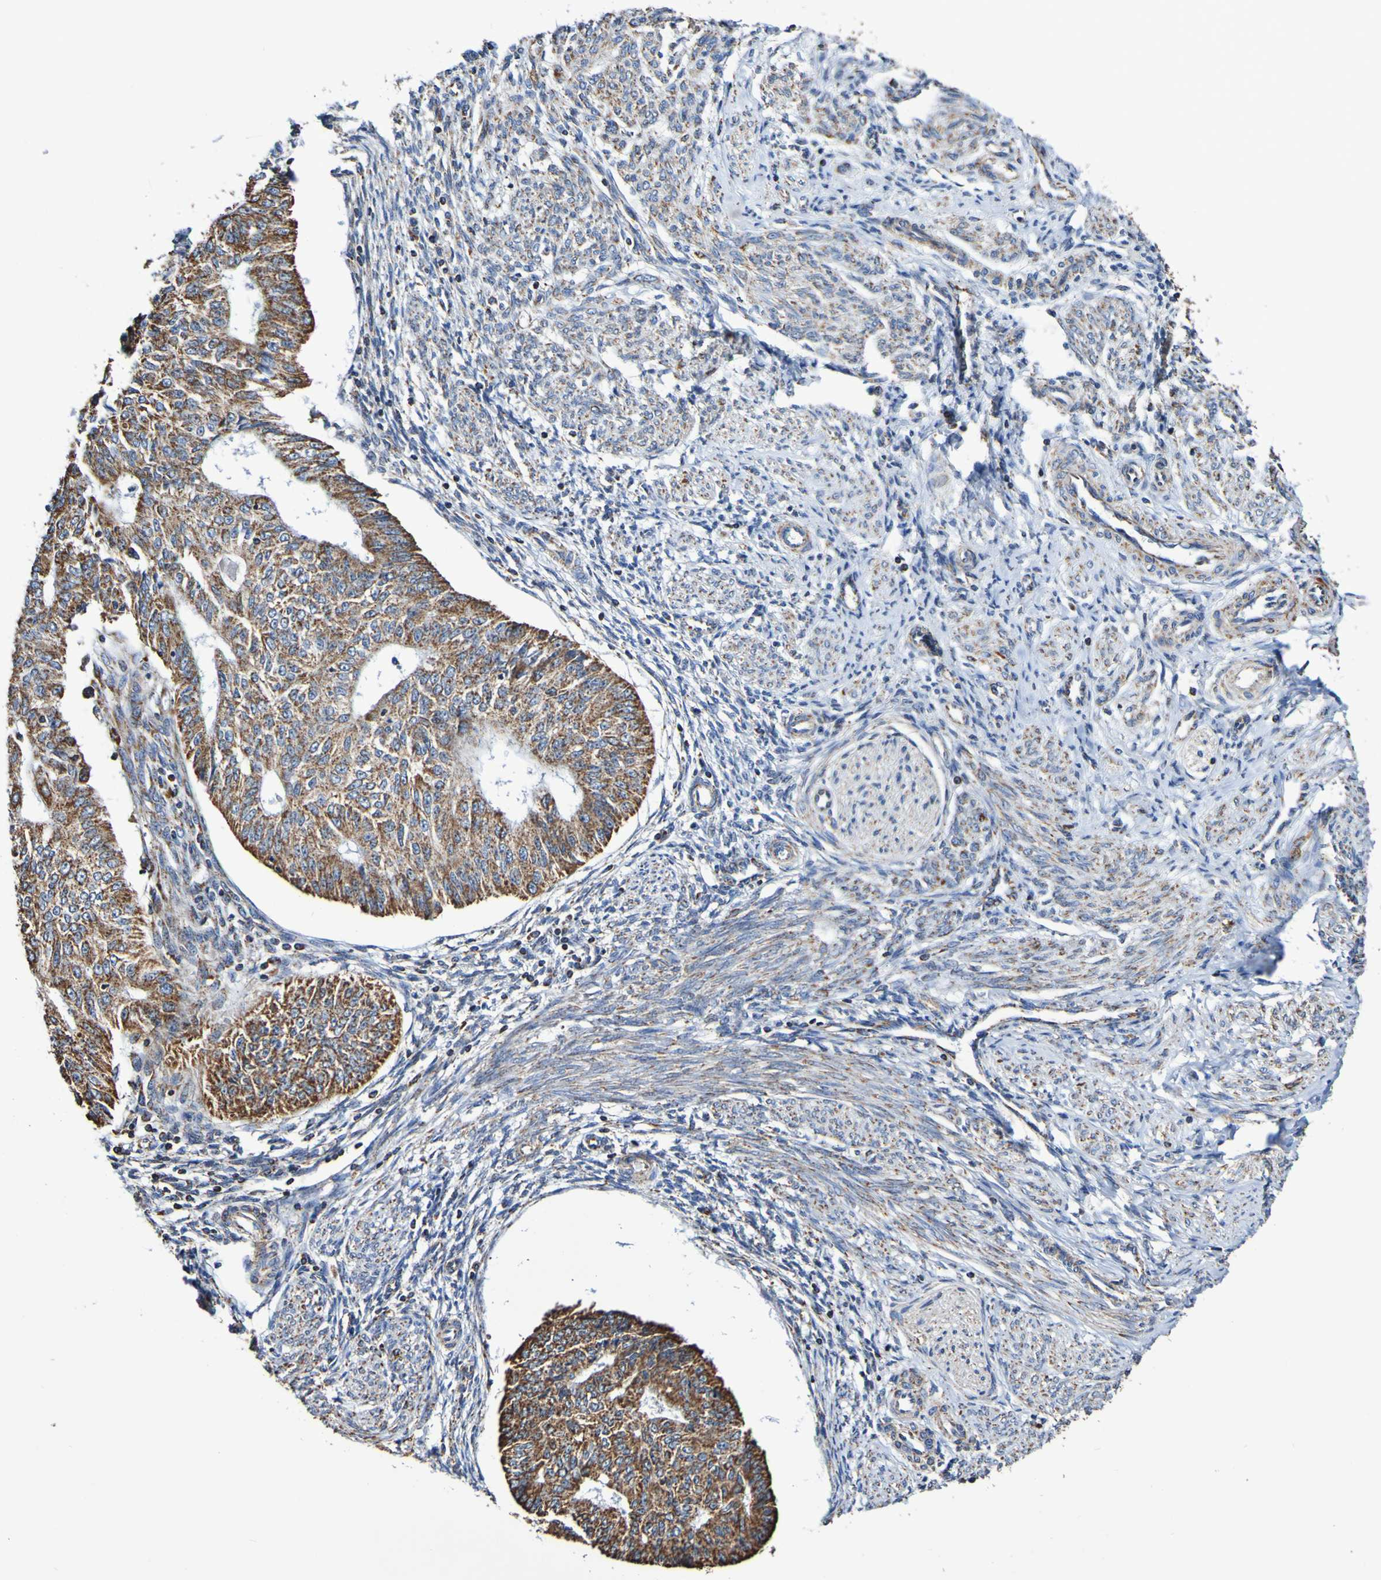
{"staining": {"intensity": "strong", "quantity": "25%-75%", "location": "cytoplasmic/membranous"}, "tissue": "endometrial cancer", "cell_type": "Tumor cells", "image_type": "cancer", "snomed": [{"axis": "morphology", "description": "Adenocarcinoma, NOS"}, {"axis": "topography", "description": "Endometrium"}], "caption": "About 25%-75% of tumor cells in adenocarcinoma (endometrial) display strong cytoplasmic/membranous protein staining as visualized by brown immunohistochemical staining.", "gene": "IL18R1", "patient": {"sex": "female", "age": 32}}